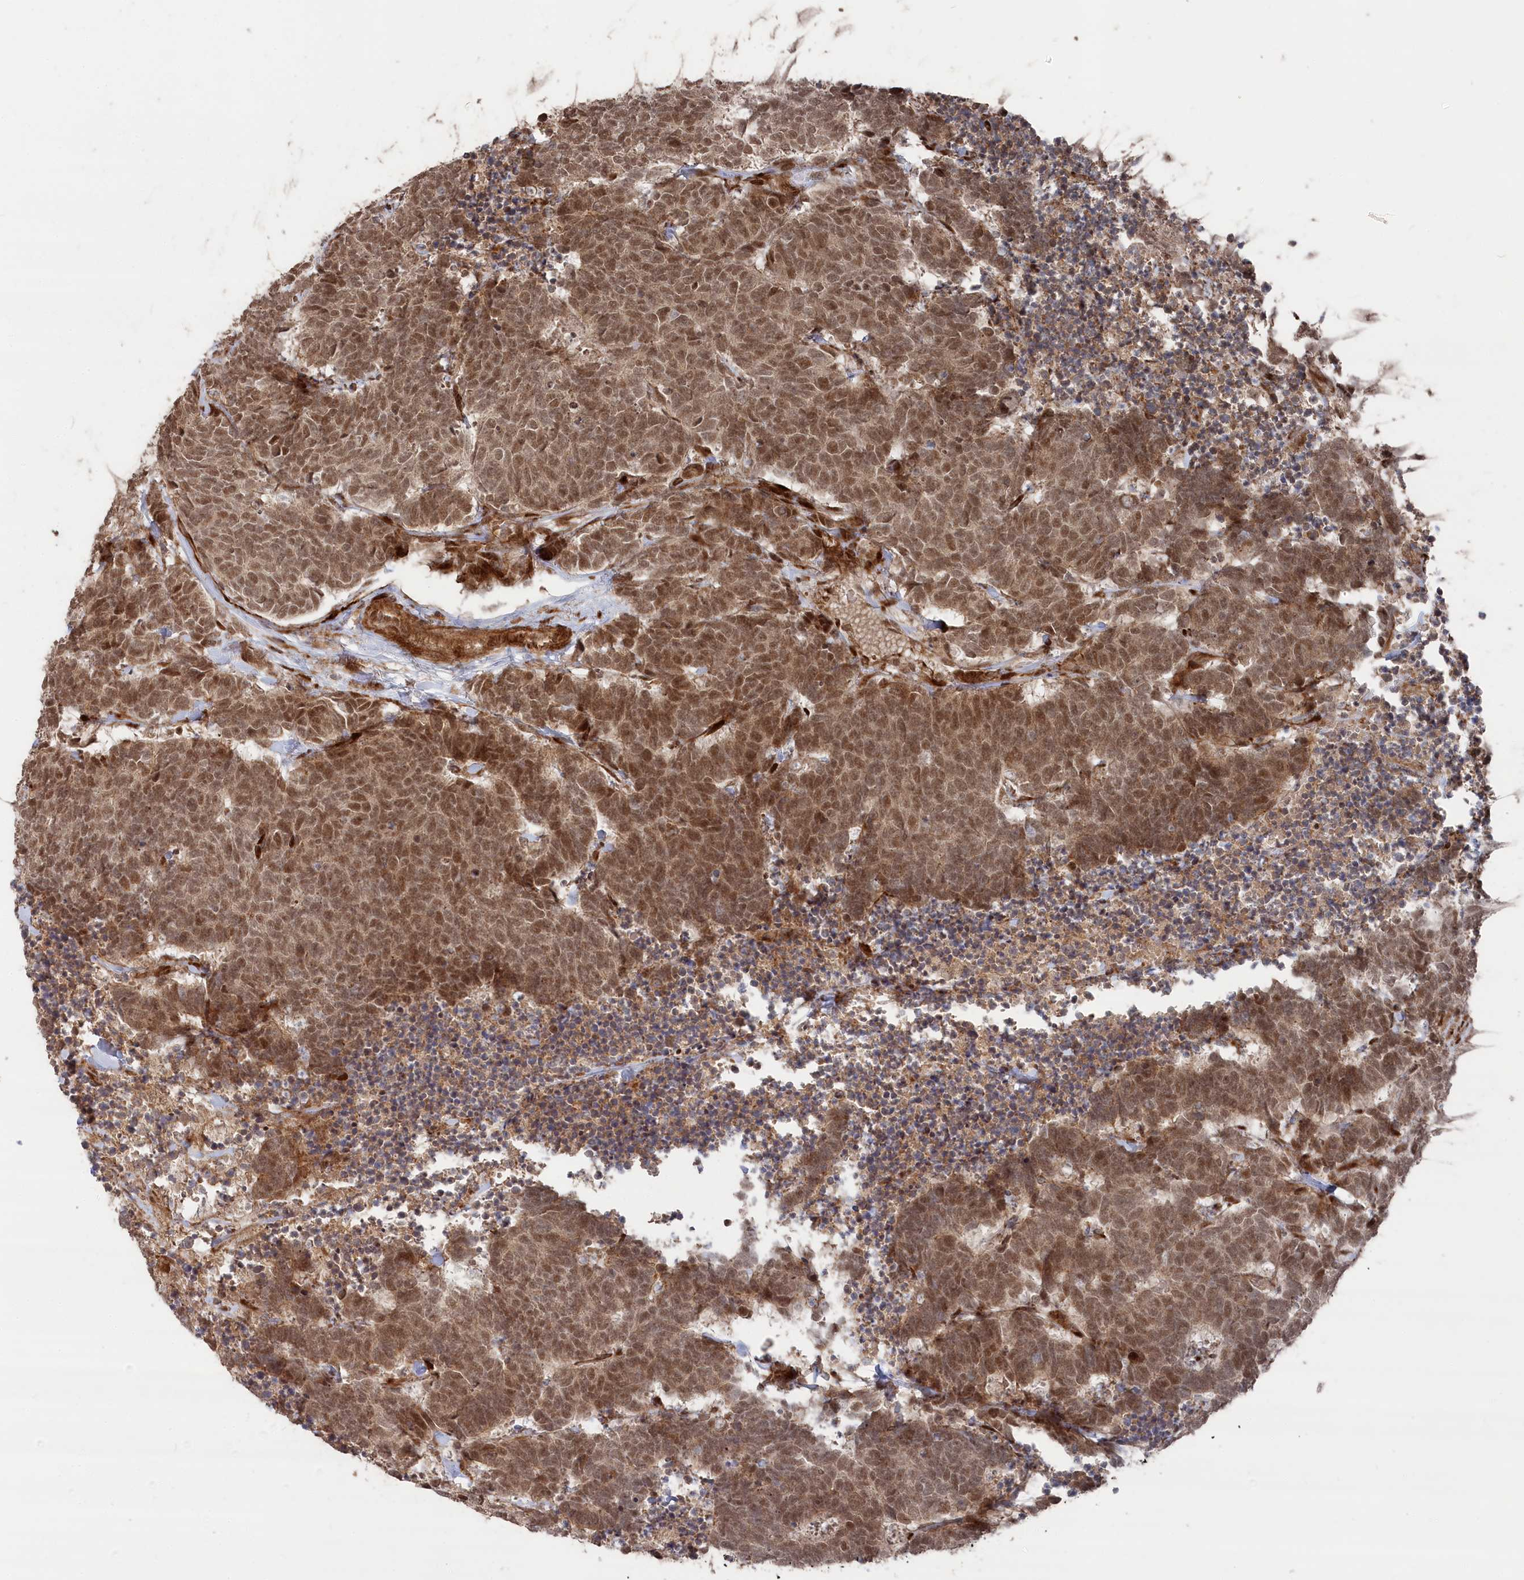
{"staining": {"intensity": "moderate", "quantity": ">75%", "location": "nuclear"}, "tissue": "carcinoid", "cell_type": "Tumor cells", "image_type": "cancer", "snomed": [{"axis": "morphology", "description": "Carcinoma, NOS"}, {"axis": "morphology", "description": "Carcinoid, malignant, NOS"}, {"axis": "topography", "description": "Urinary bladder"}], "caption": "Human carcinoid stained with a brown dye displays moderate nuclear positive expression in approximately >75% of tumor cells.", "gene": "POLR3A", "patient": {"sex": "male", "age": 57}}